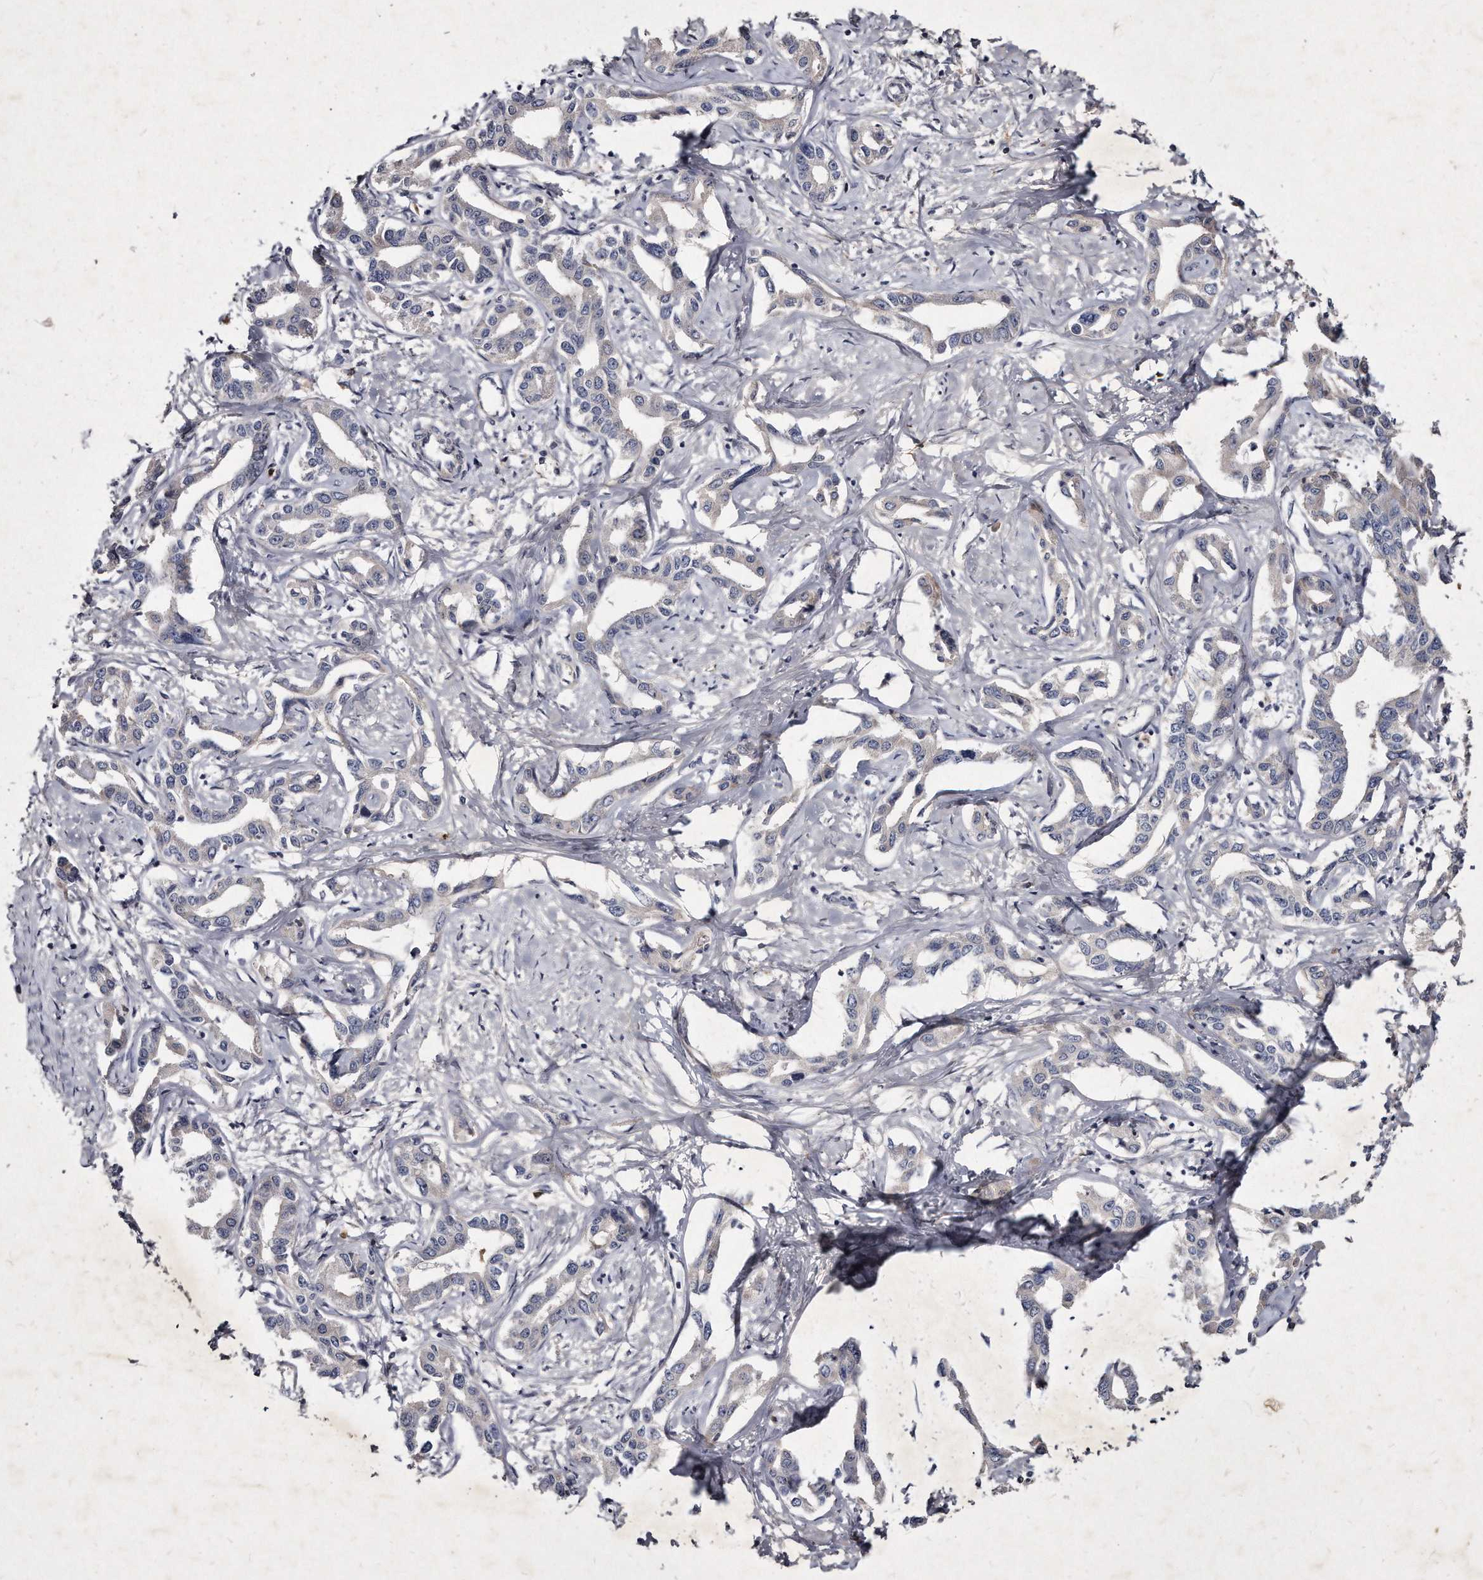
{"staining": {"intensity": "negative", "quantity": "none", "location": "none"}, "tissue": "liver cancer", "cell_type": "Tumor cells", "image_type": "cancer", "snomed": [{"axis": "morphology", "description": "Cholangiocarcinoma"}, {"axis": "topography", "description": "Liver"}], "caption": "A photomicrograph of cholangiocarcinoma (liver) stained for a protein exhibits no brown staining in tumor cells.", "gene": "KLHDC3", "patient": {"sex": "male", "age": 59}}